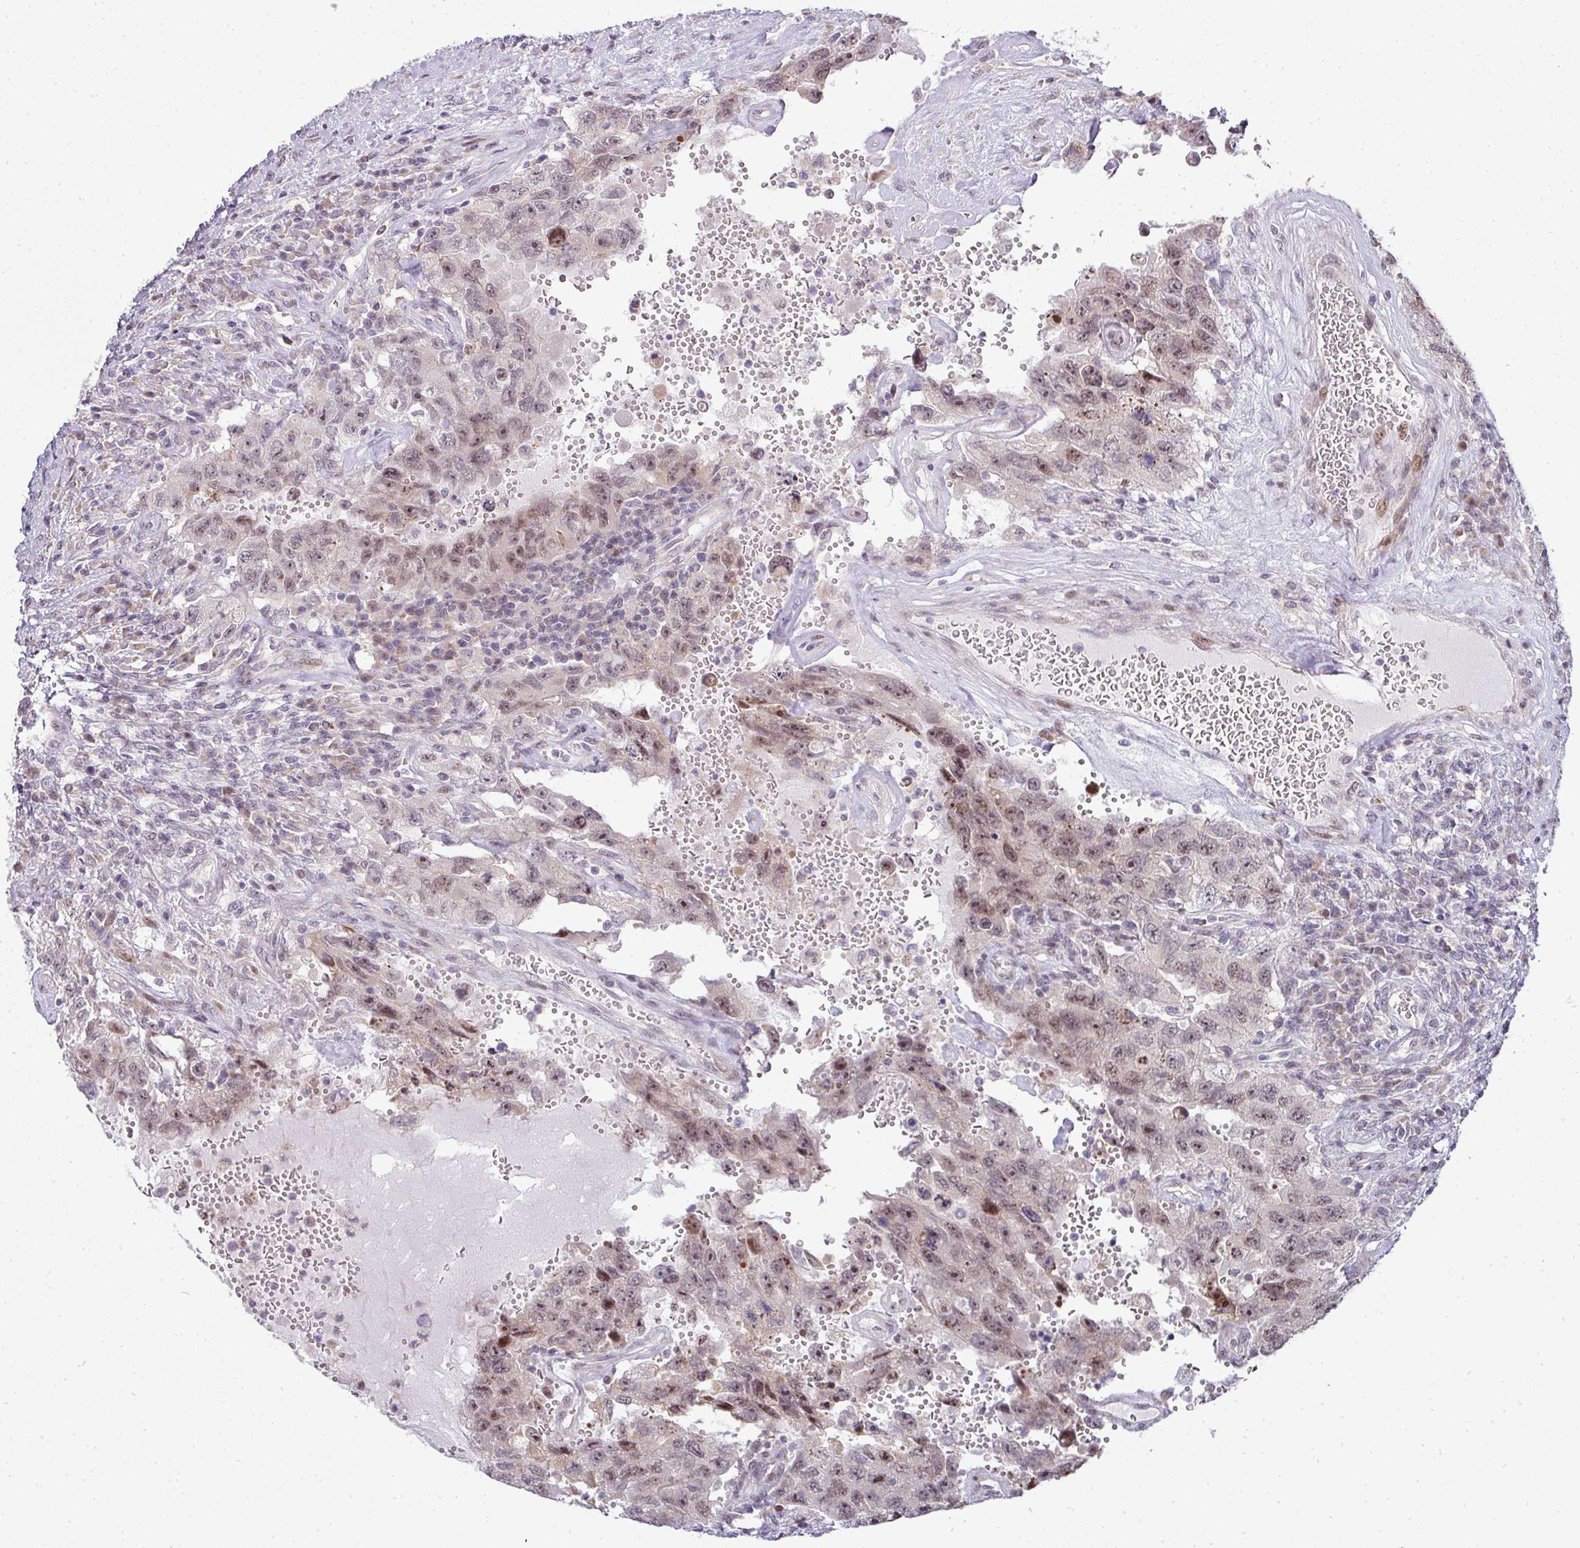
{"staining": {"intensity": "moderate", "quantity": "25%-75%", "location": "nuclear"}, "tissue": "testis cancer", "cell_type": "Tumor cells", "image_type": "cancer", "snomed": [{"axis": "morphology", "description": "Carcinoma, Embryonal, NOS"}, {"axis": "topography", "description": "Testis"}], "caption": "Embryonal carcinoma (testis) was stained to show a protein in brown. There is medium levels of moderate nuclear expression in approximately 25%-75% of tumor cells. (IHC, brightfield microscopy, high magnification).", "gene": "PATZ1", "patient": {"sex": "male", "age": 26}}